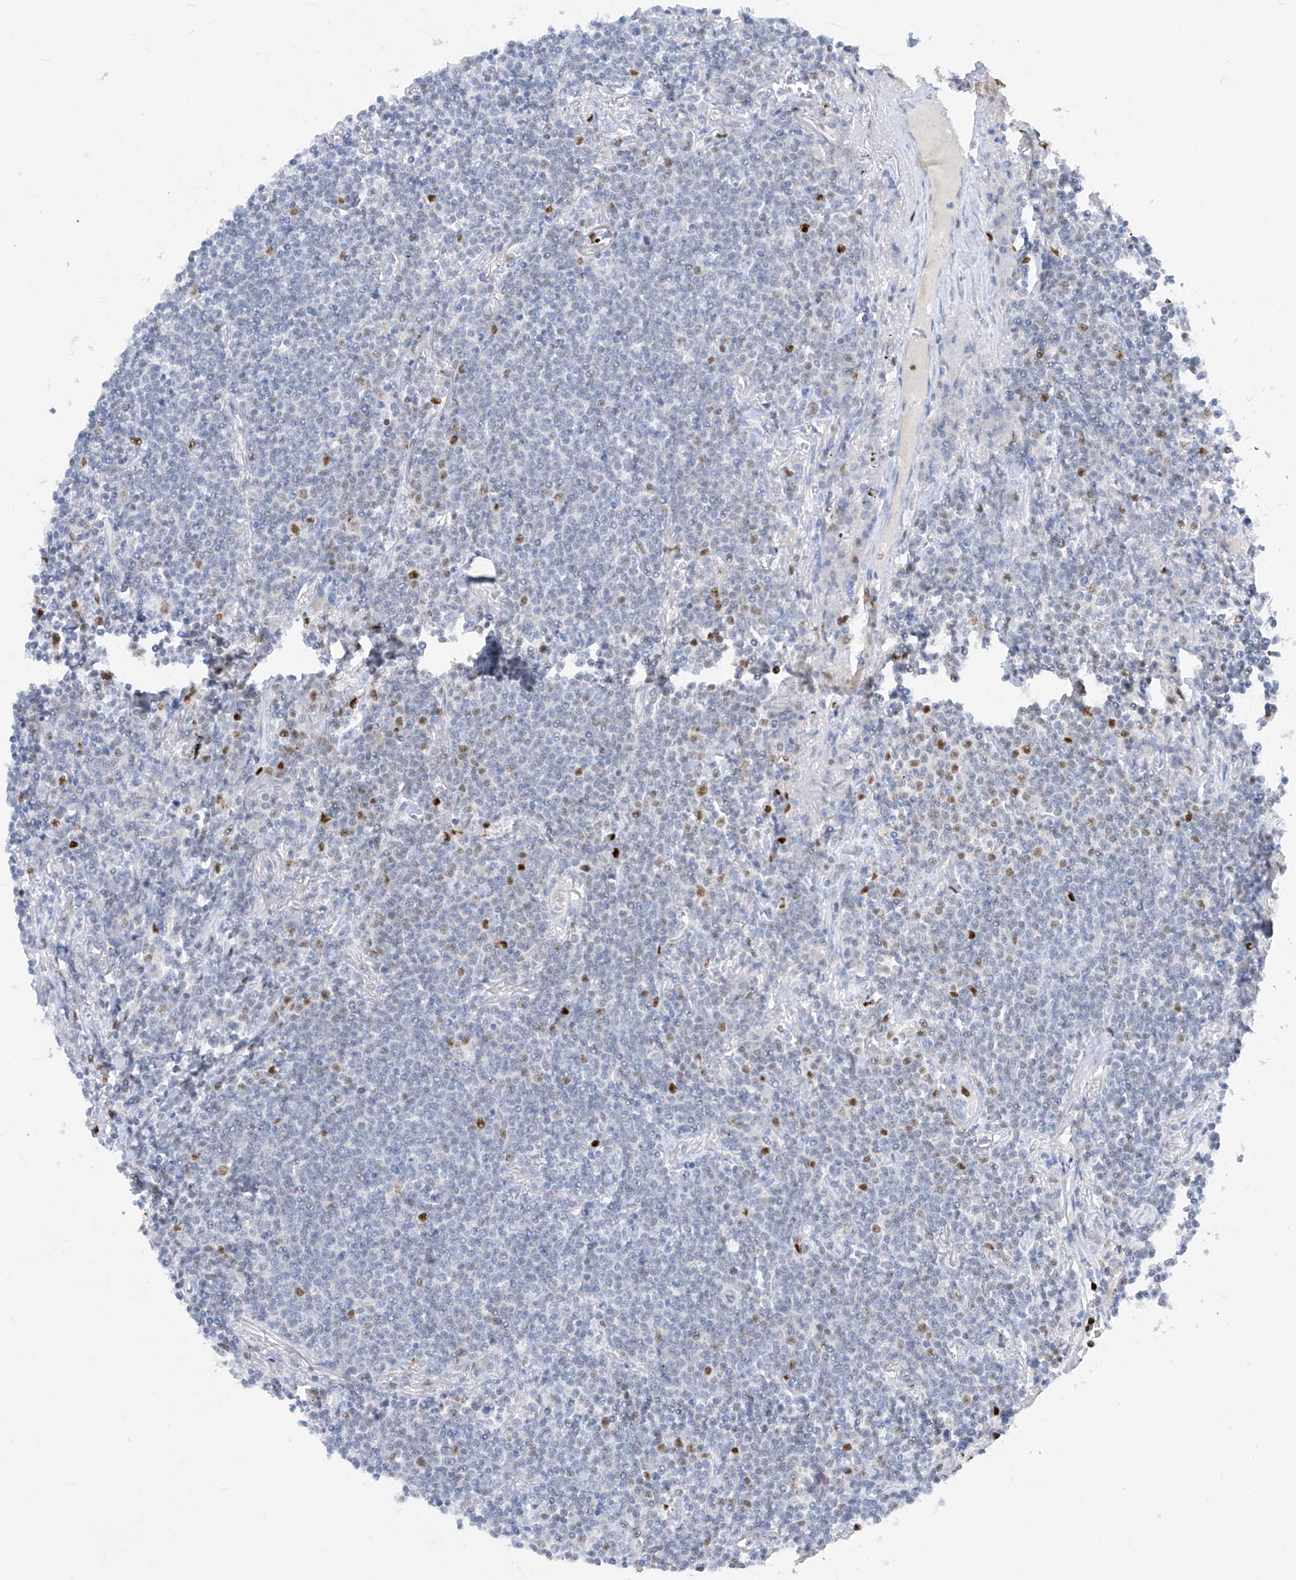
{"staining": {"intensity": "negative", "quantity": "none", "location": "none"}, "tissue": "lymphoma", "cell_type": "Tumor cells", "image_type": "cancer", "snomed": [{"axis": "morphology", "description": "Malignant lymphoma, non-Hodgkin's type, Low grade"}, {"axis": "topography", "description": "Lung"}], "caption": "Tumor cells show no significant protein positivity in lymphoma.", "gene": "TBX21", "patient": {"sex": "female", "age": 71}}